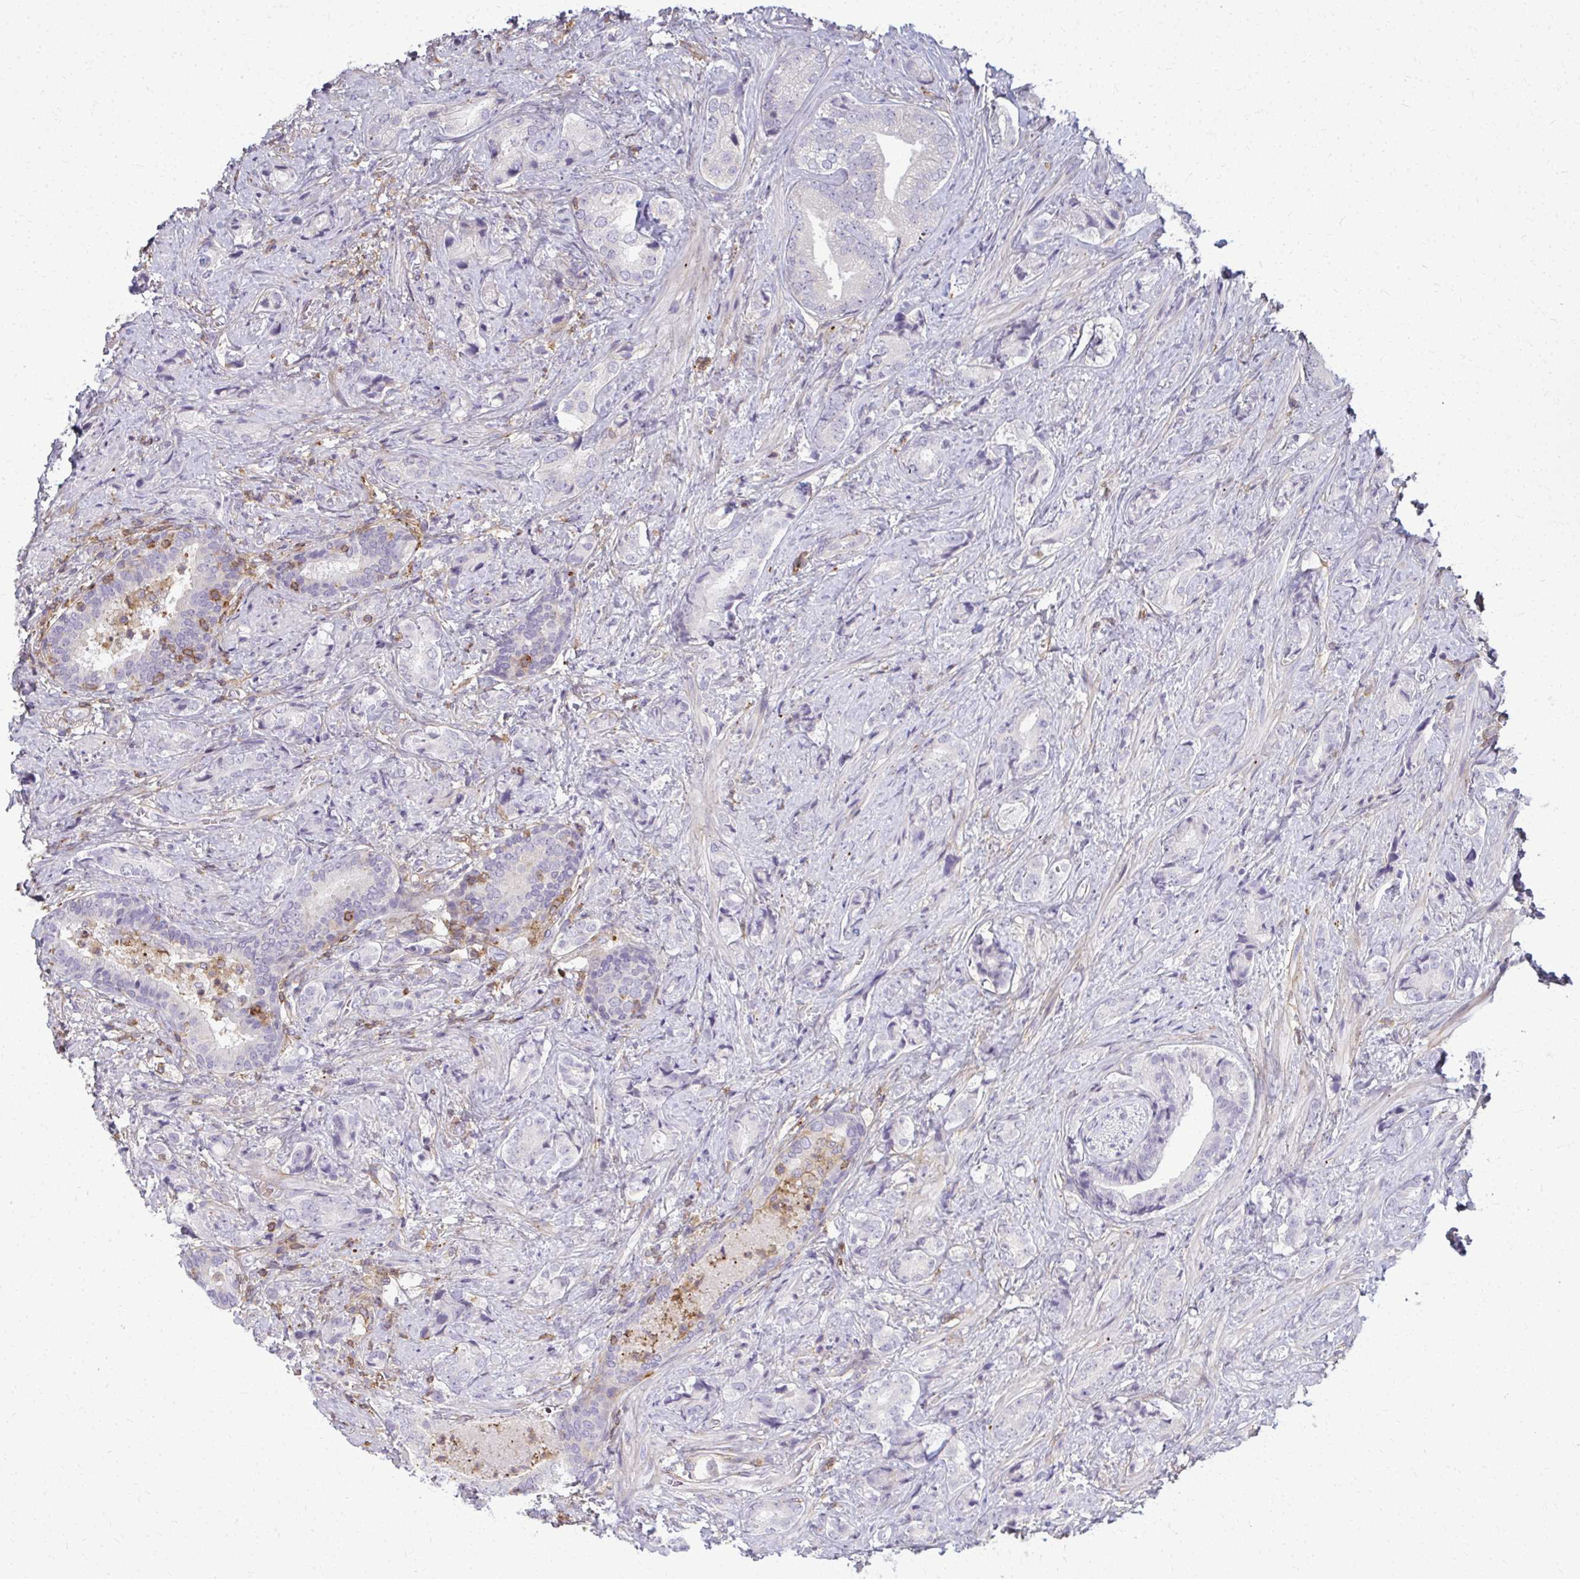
{"staining": {"intensity": "negative", "quantity": "none", "location": "none"}, "tissue": "prostate cancer", "cell_type": "Tumor cells", "image_type": "cancer", "snomed": [{"axis": "morphology", "description": "Adenocarcinoma, High grade"}, {"axis": "topography", "description": "Prostate"}], "caption": "Immunohistochemical staining of human high-grade adenocarcinoma (prostate) shows no significant positivity in tumor cells.", "gene": "AP5M1", "patient": {"sex": "male", "age": 62}}